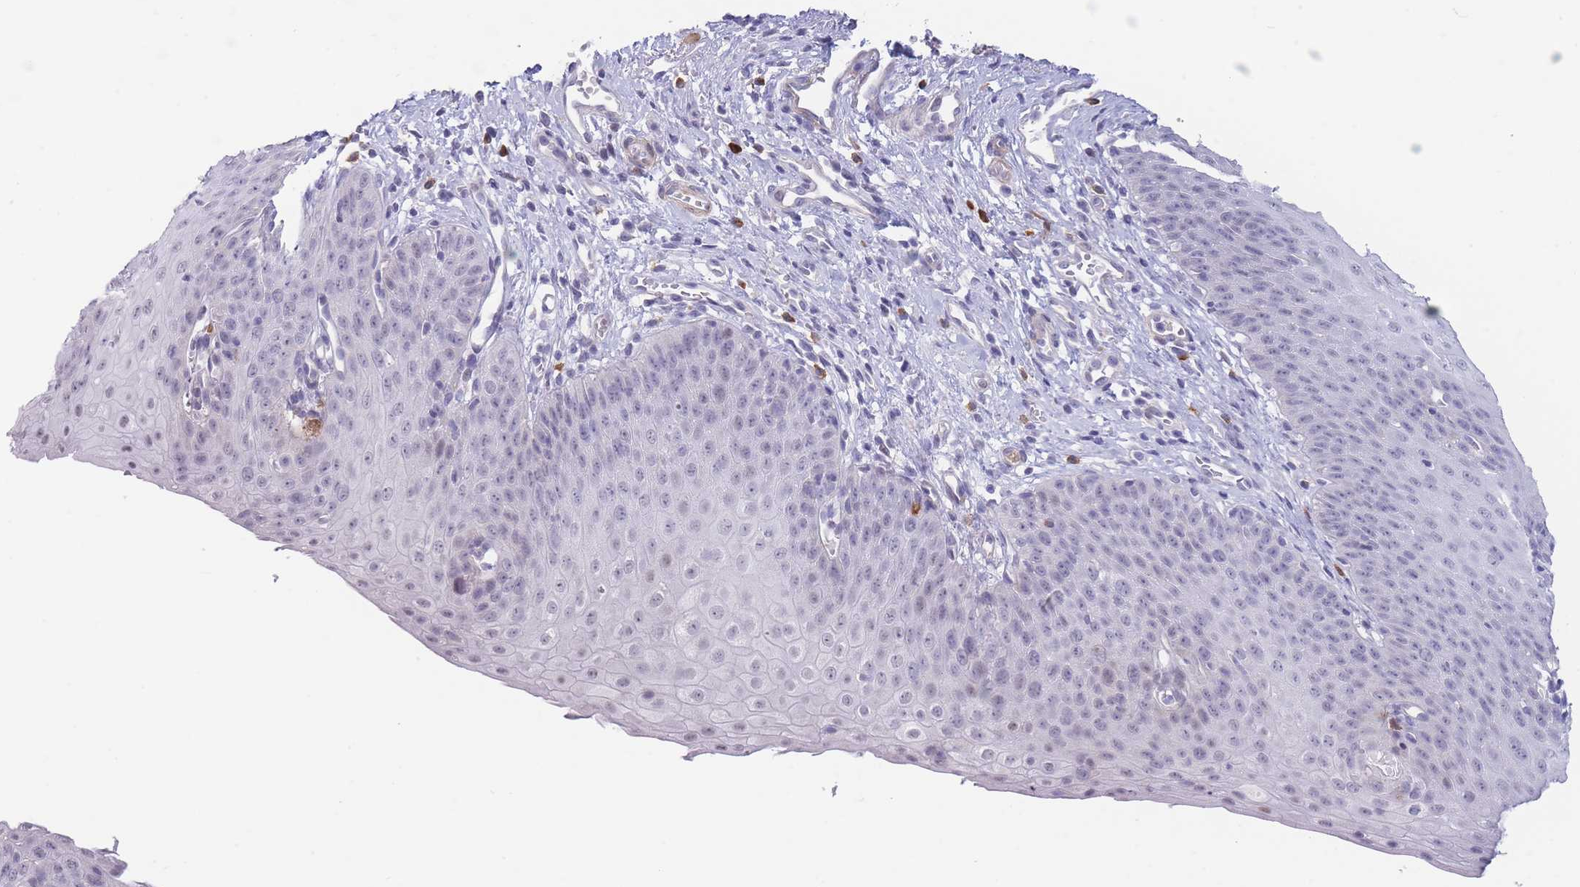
{"staining": {"intensity": "weak", "quantity": "<25%", "location": "nuclear"}, "tissue": "esophagus", "cell_type": "Squamous epithelial cells", "image_type": "normal", "snomed": [{"axis": "morphology", "description": "Normal tissue, NOS"}, {"axis": "topography", "description": "Esophagus"}], "caption": "DAB immunohistochemical staining of normal esophagus reveals no significant staining in squamous epithelial cells.", "gene": "ASAP3", "patient": {"sex": "male", "age": 71}}